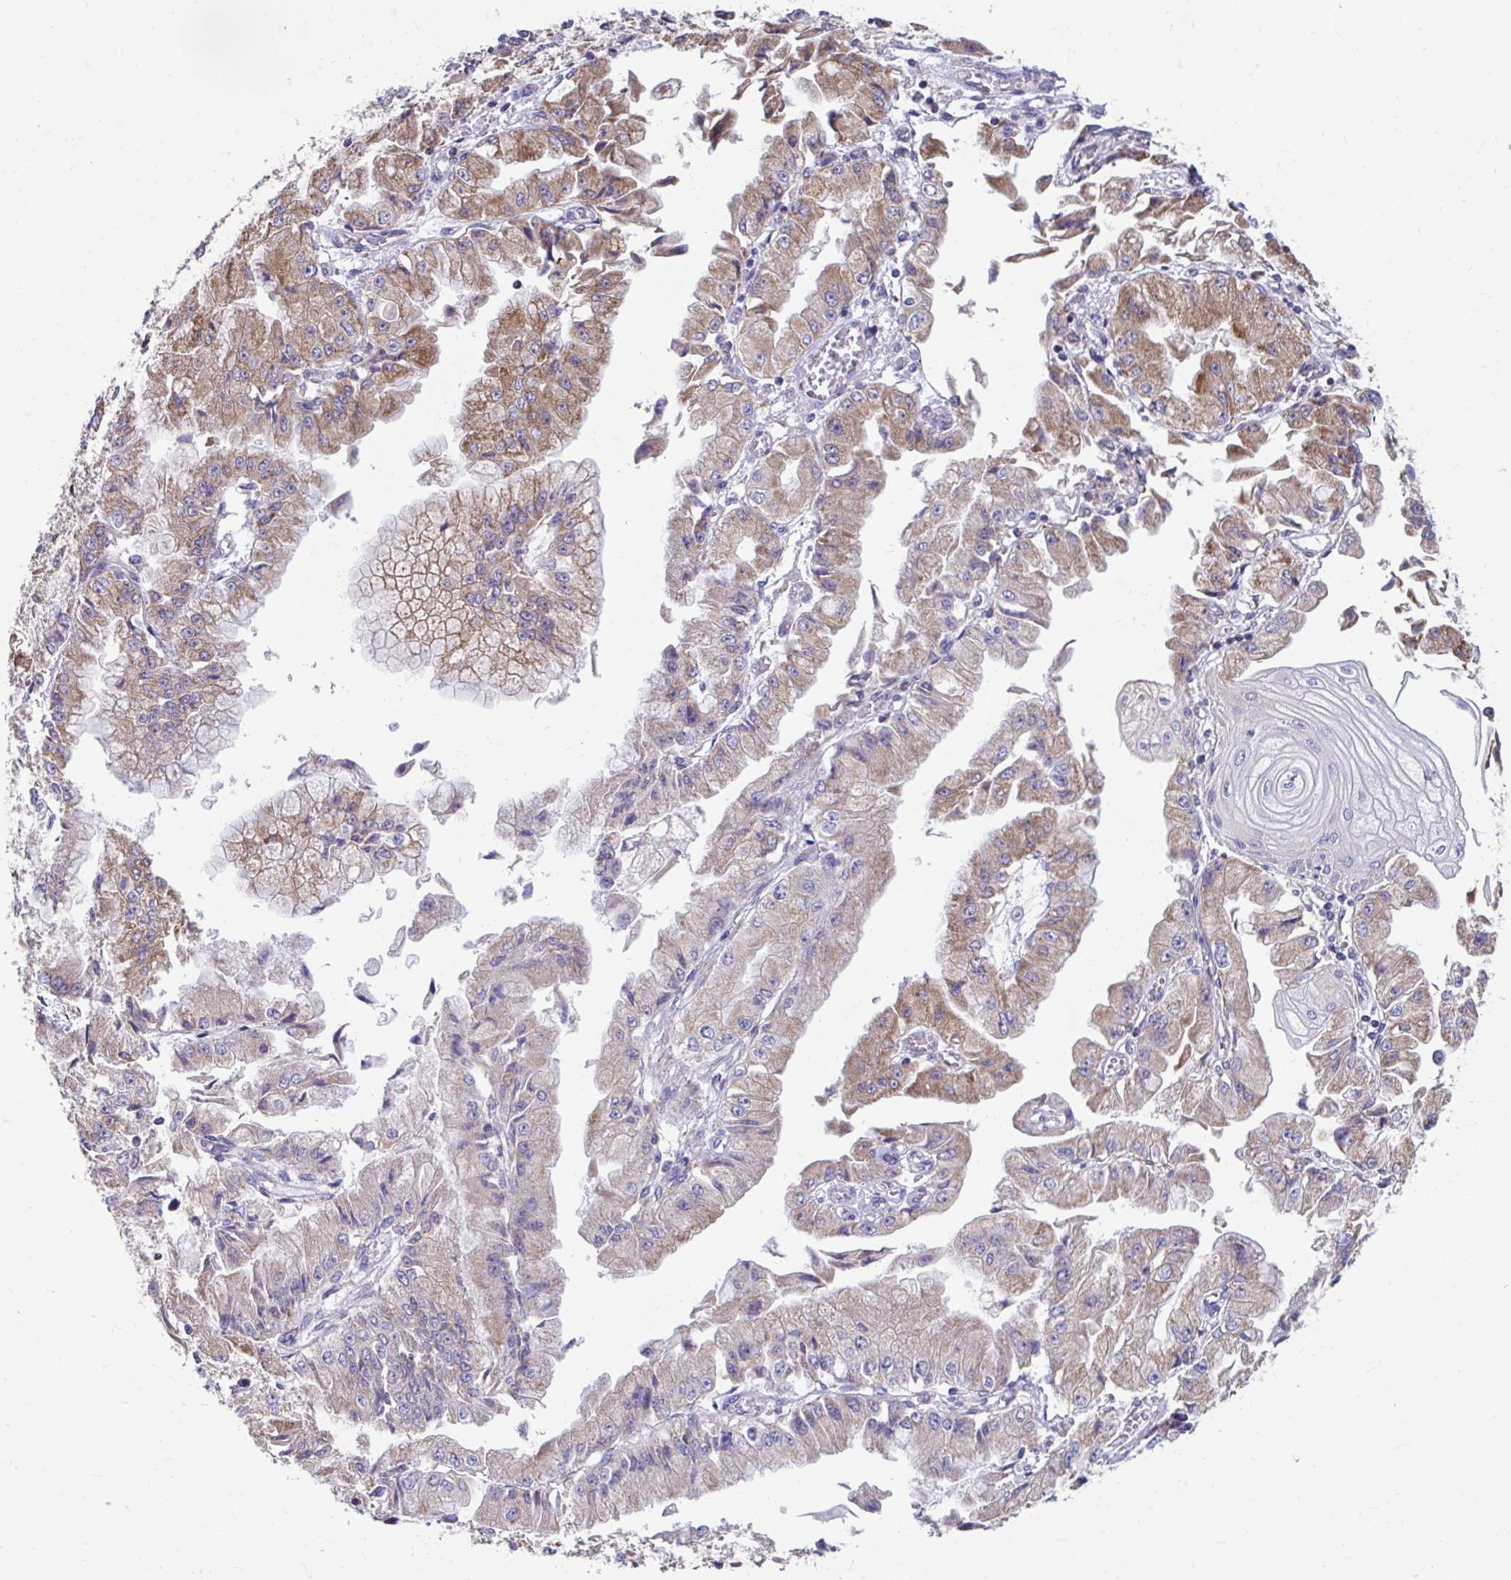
{"staining": {"intensity": "moderate", "quantity": "25%-75%", "location": "cytoplasmic/membranous"}, "tissue": "stomach cancer", "cell_type": "Tumor cells", "image_type": "cancer", "snomed": [{"axis": "morphology", "description": "Adenocarcinoma, NOS"}, {"axis": "topography", "description": "Stomach, upper"}], "caption": "Protein staining by IHC demonstrates moderate cytoplasmic/membranous expression in approximately 25%-75% of tumor cells in stomach cancer (adenocarcinoma).", "gene": "LINGO4", "patient": {"sex": "female", "age": 74}}